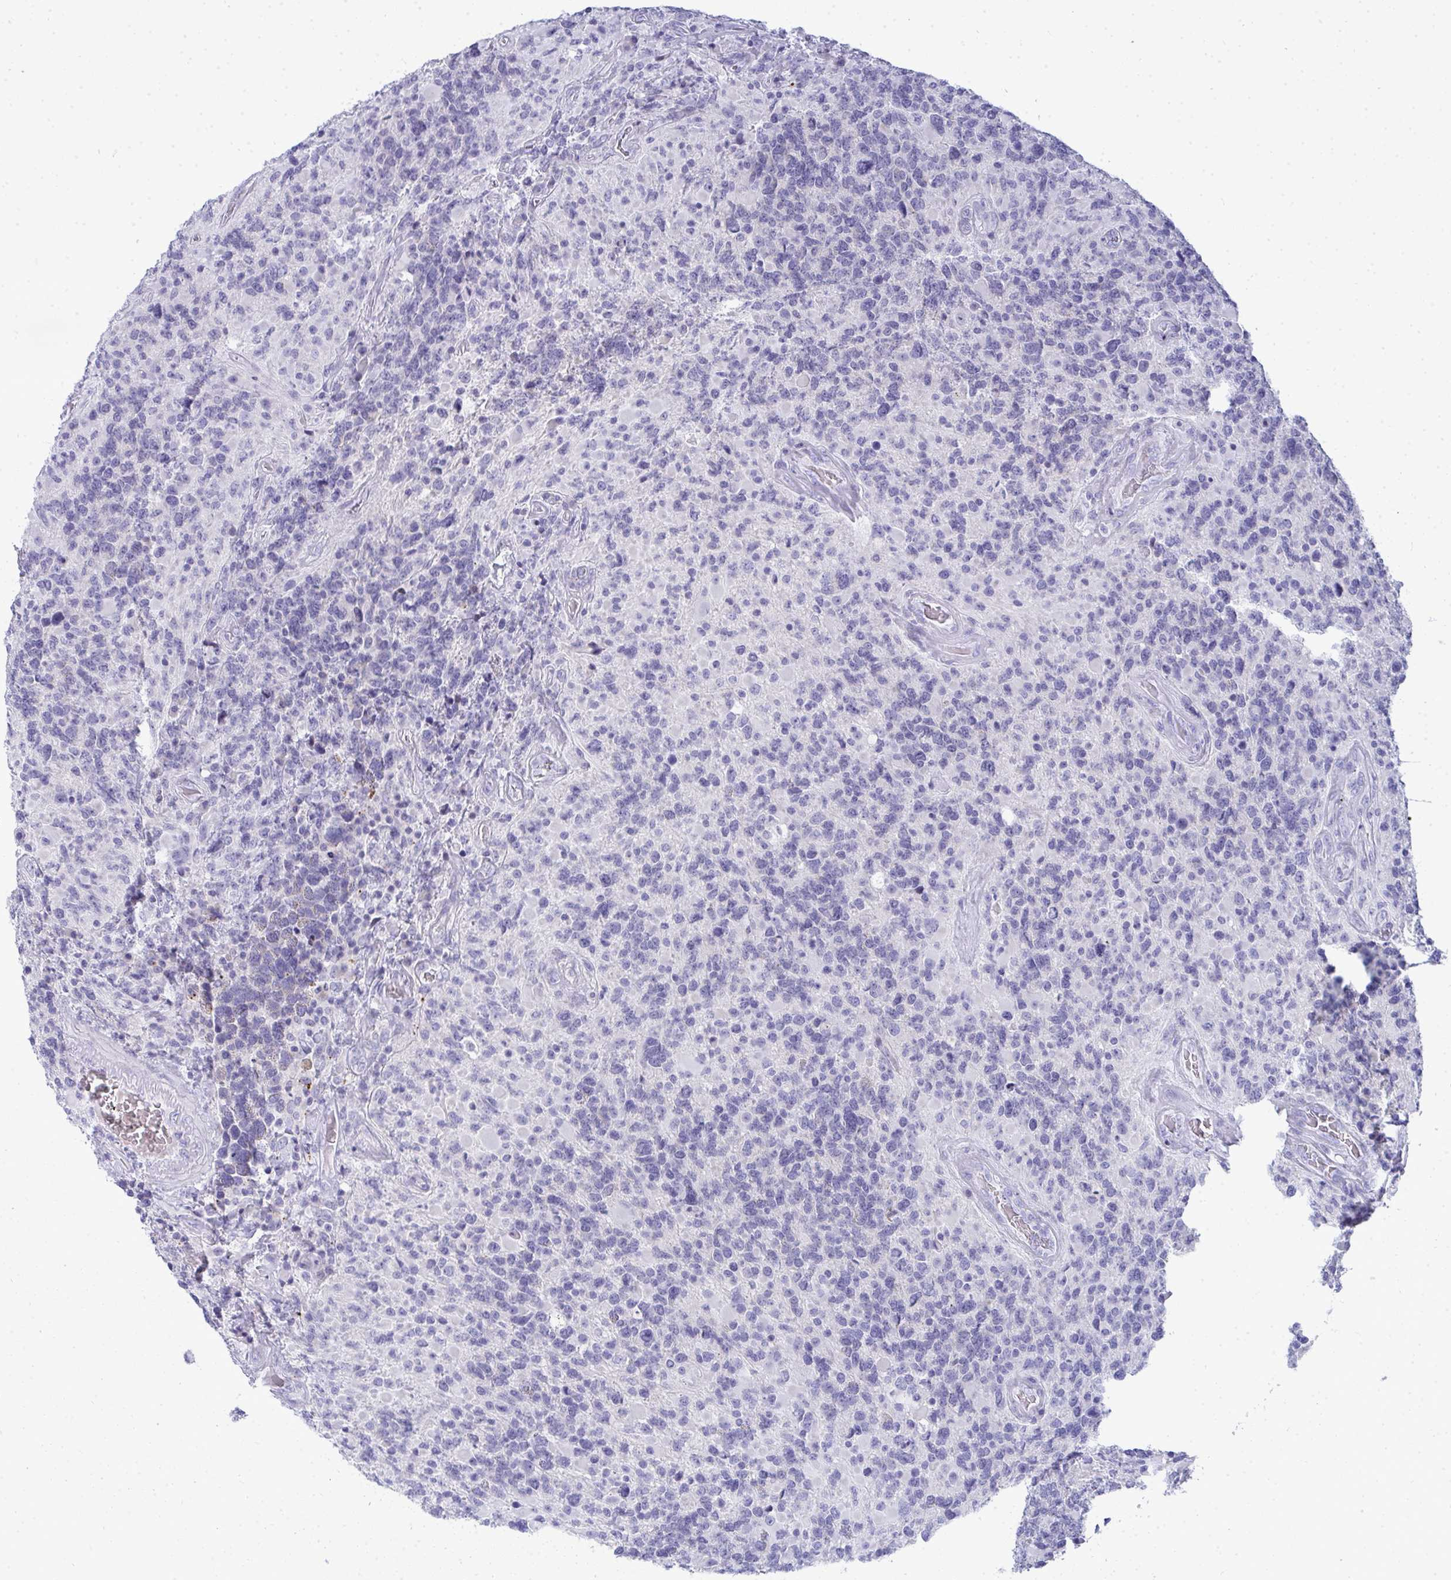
{"staining": {"intensity": "negative", "quantity": "none", "location": "none"}, "tissue": "glioma", "cell_type": "Tumor cells", "image_type": "cancer", "snomed": [{"axis": "morphology", "description": "Glioma, malignant, High grade"}, {"axis": "topography", "description": "Brain"}], "caption": "Tumor cells are negative for brown protein staining in malignant glioma (high-grade).", "gene": "ZNF182", "patient": {"sex": "female", "age": 40}}